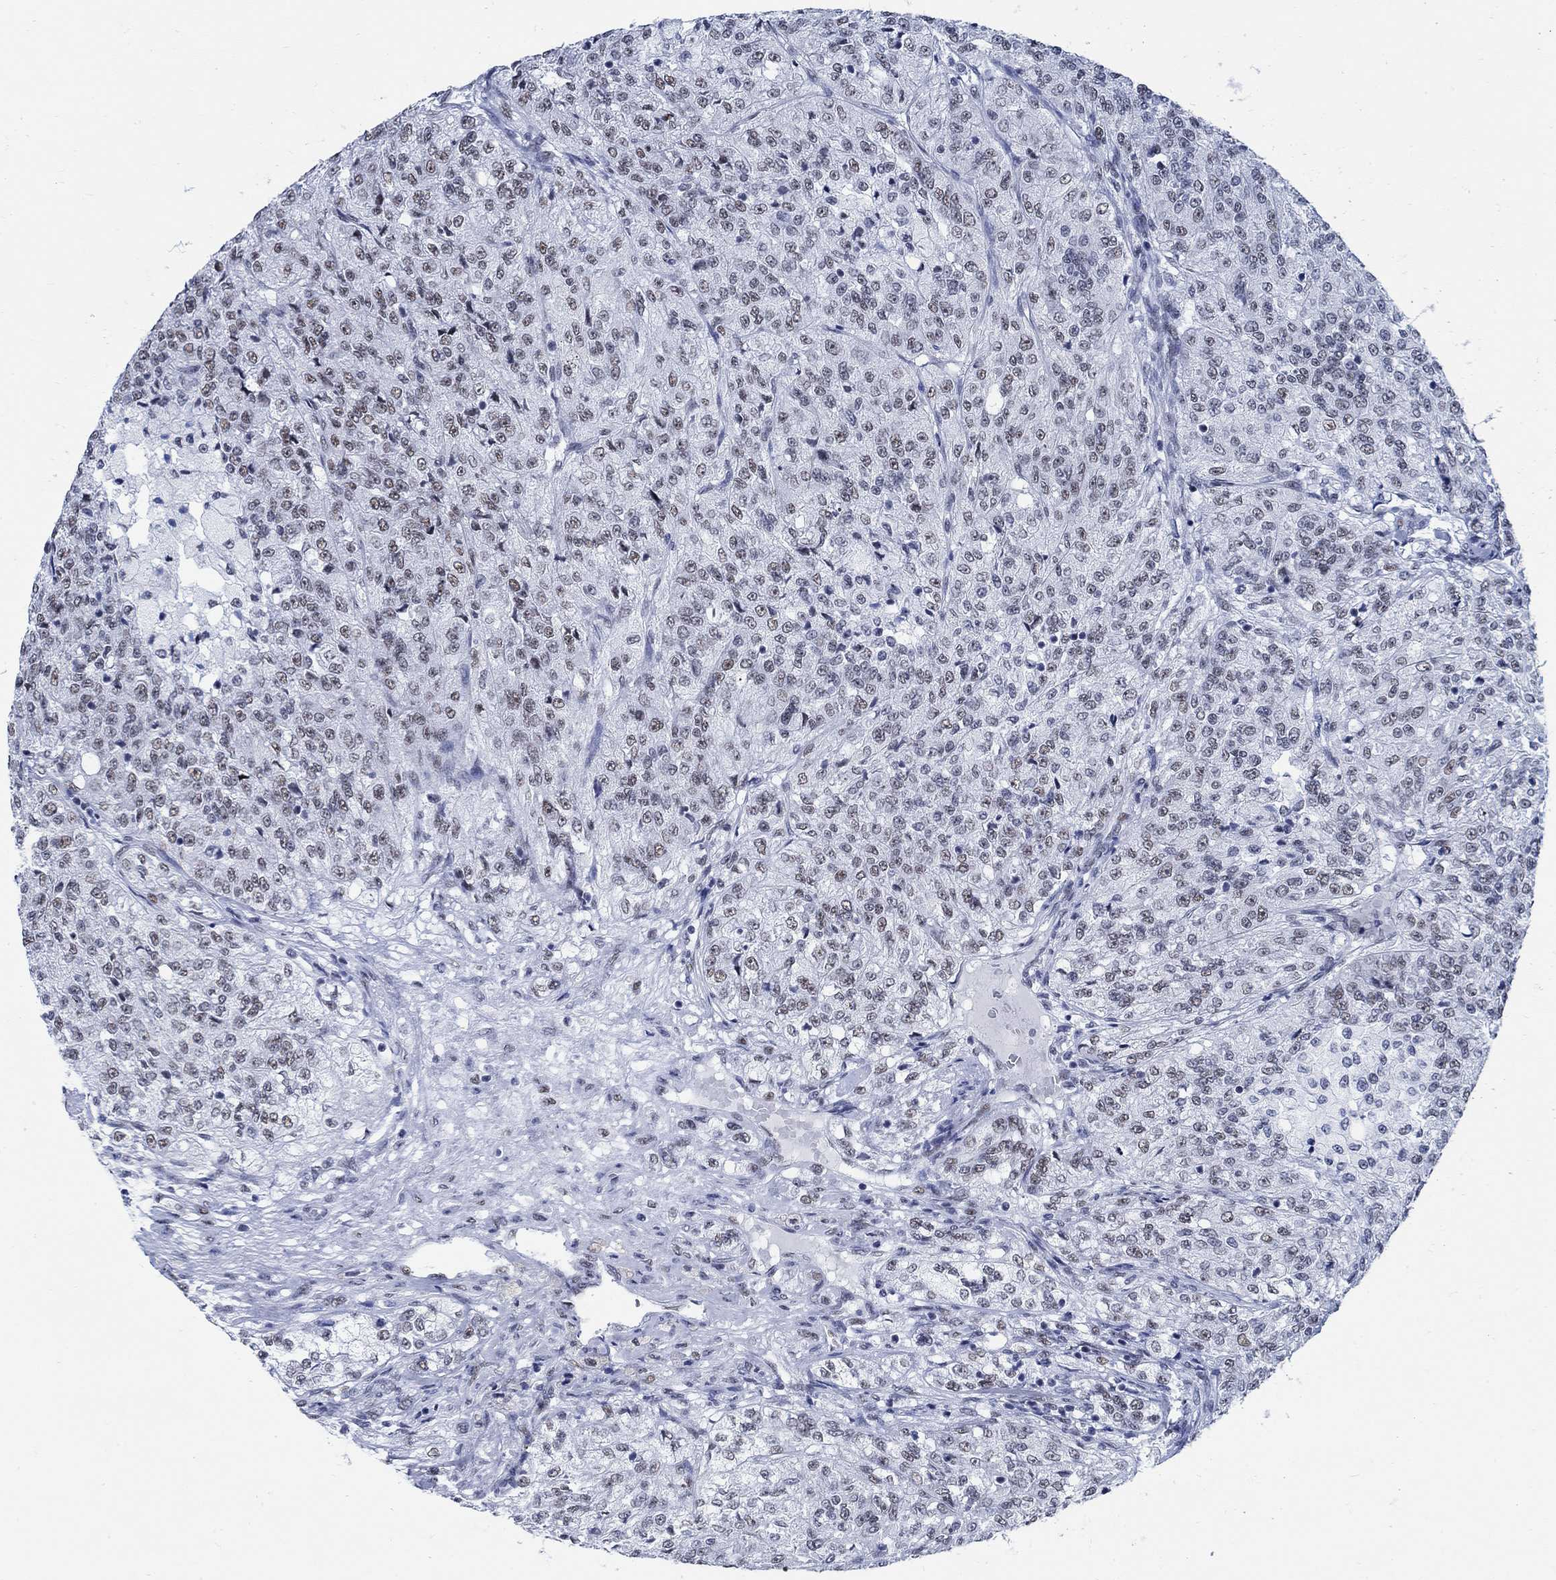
{"staining": {"intensity": "weak", "quantity": "25%-75%", "location": "nuclear"}, "tissue": "renal cancer", "cell_type": "Tumor cells", "image_type": "cancer", "snomed": [{"axis": "morphology", "description": "Adenocarcinoma, NOS"}, {"axis": "topography", "description": "Kidney"}], "caption": "An immunohistochemistry (IHC) image of neoplastic tissue is shown. Protein staining in brown highlights weak nuclear positivity in renal adenocarcinoma within tumor cells. (DAB = brown stain, brightfield microscopy at high magnification).", "gene": "DLK1", "patient": {"sex": "female", "age": 63}}